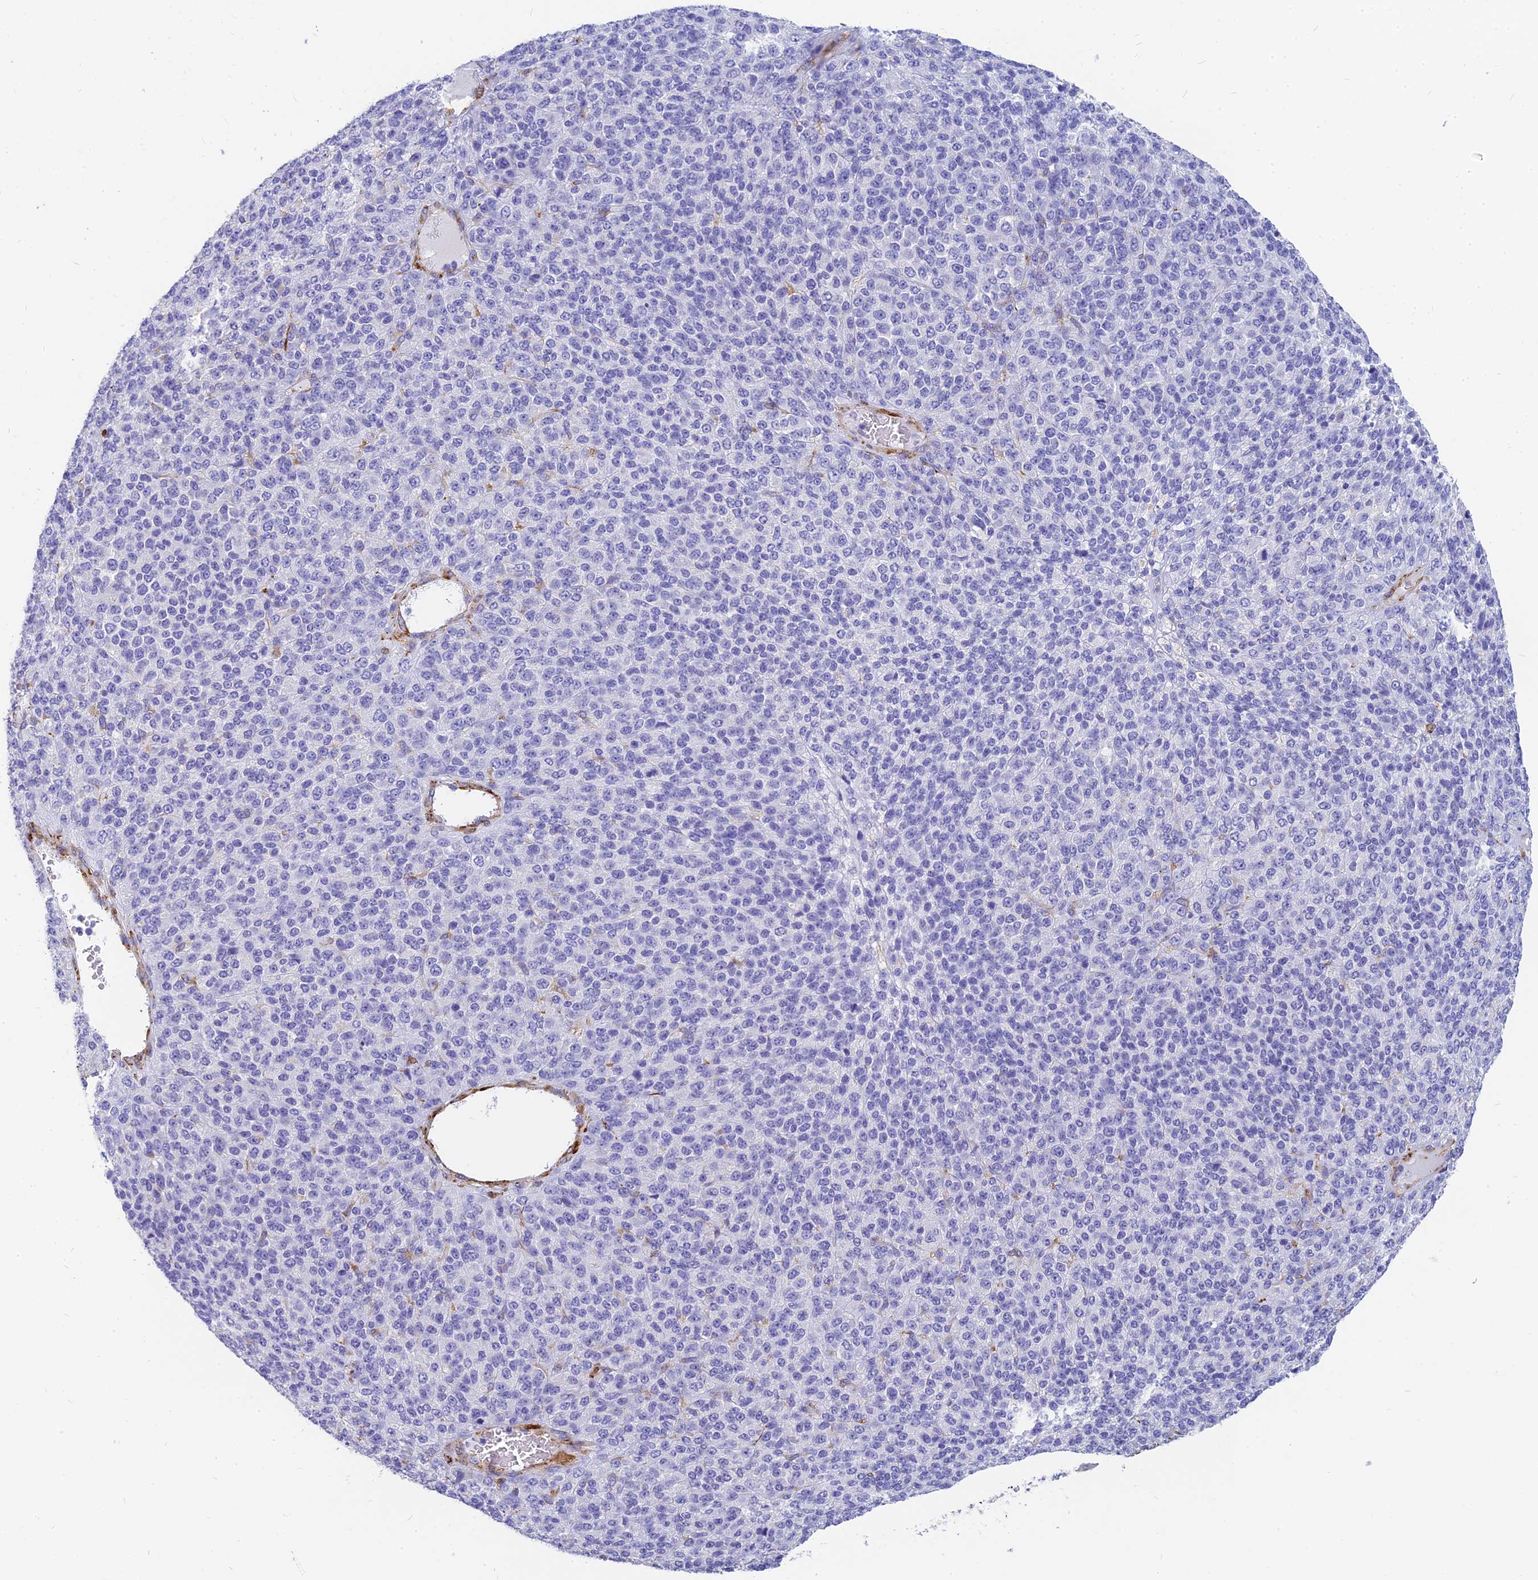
{"staining": {"intensity": "negative", "quantity": "none", "location": "none"}, "tissue": "melanoma", "cell_type": "Tumor cells", "image_type": "cancer", "snomed": [{"axis": "morphology", "description": "Malignant melanoma, Metastatic site"}, {"axis": "topography", "description": "Brain"}], "caption": "Immunohistochemistry (IHC) image of human malignant melanoma (metastatic site) stained for a protein (brown), which reveals no staining in tumor cells.", "gene": "SLC36A2", "patient": {"sex": "female", "age": 56}}